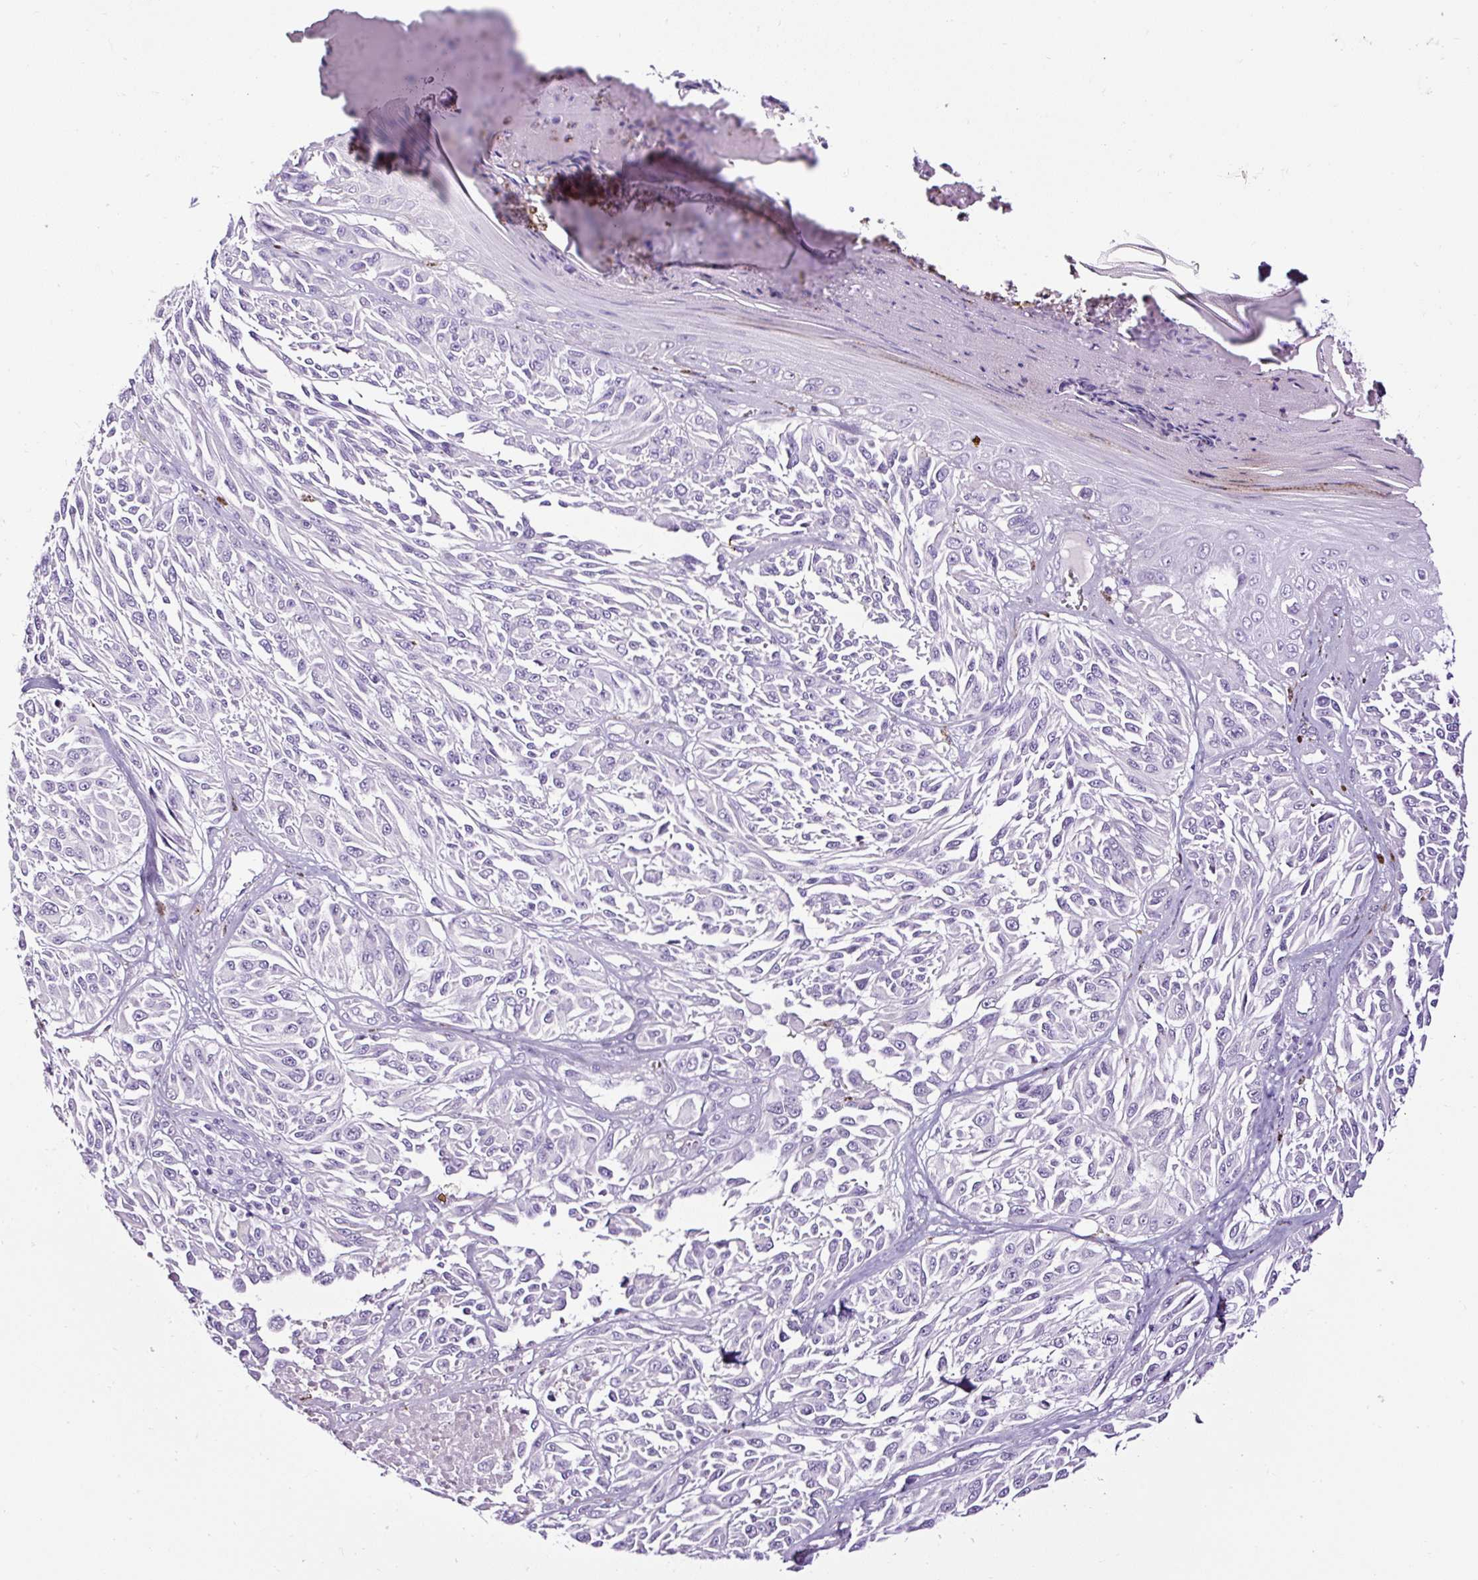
{"staining": {"intensity": "negative", "quantity": "none", "location": "none"}, "tissue": "melanoma", "cell_type": "Tumor cells", "image_type": "cancer", "snomed": [{"axis": "morphology", "description": "Malignant melanoma, NOS"}, {"axis": "topography", "description": "Skin"}], "caption": "Immunohistochemistry (IHC) micrograph of neoplastic tissue: malignant melanoma stained with DAB demonstrates no significant protein expression in tumor cells.", "gene": "SLC7A8", "patient": {"sex": "male", "age": 94}}